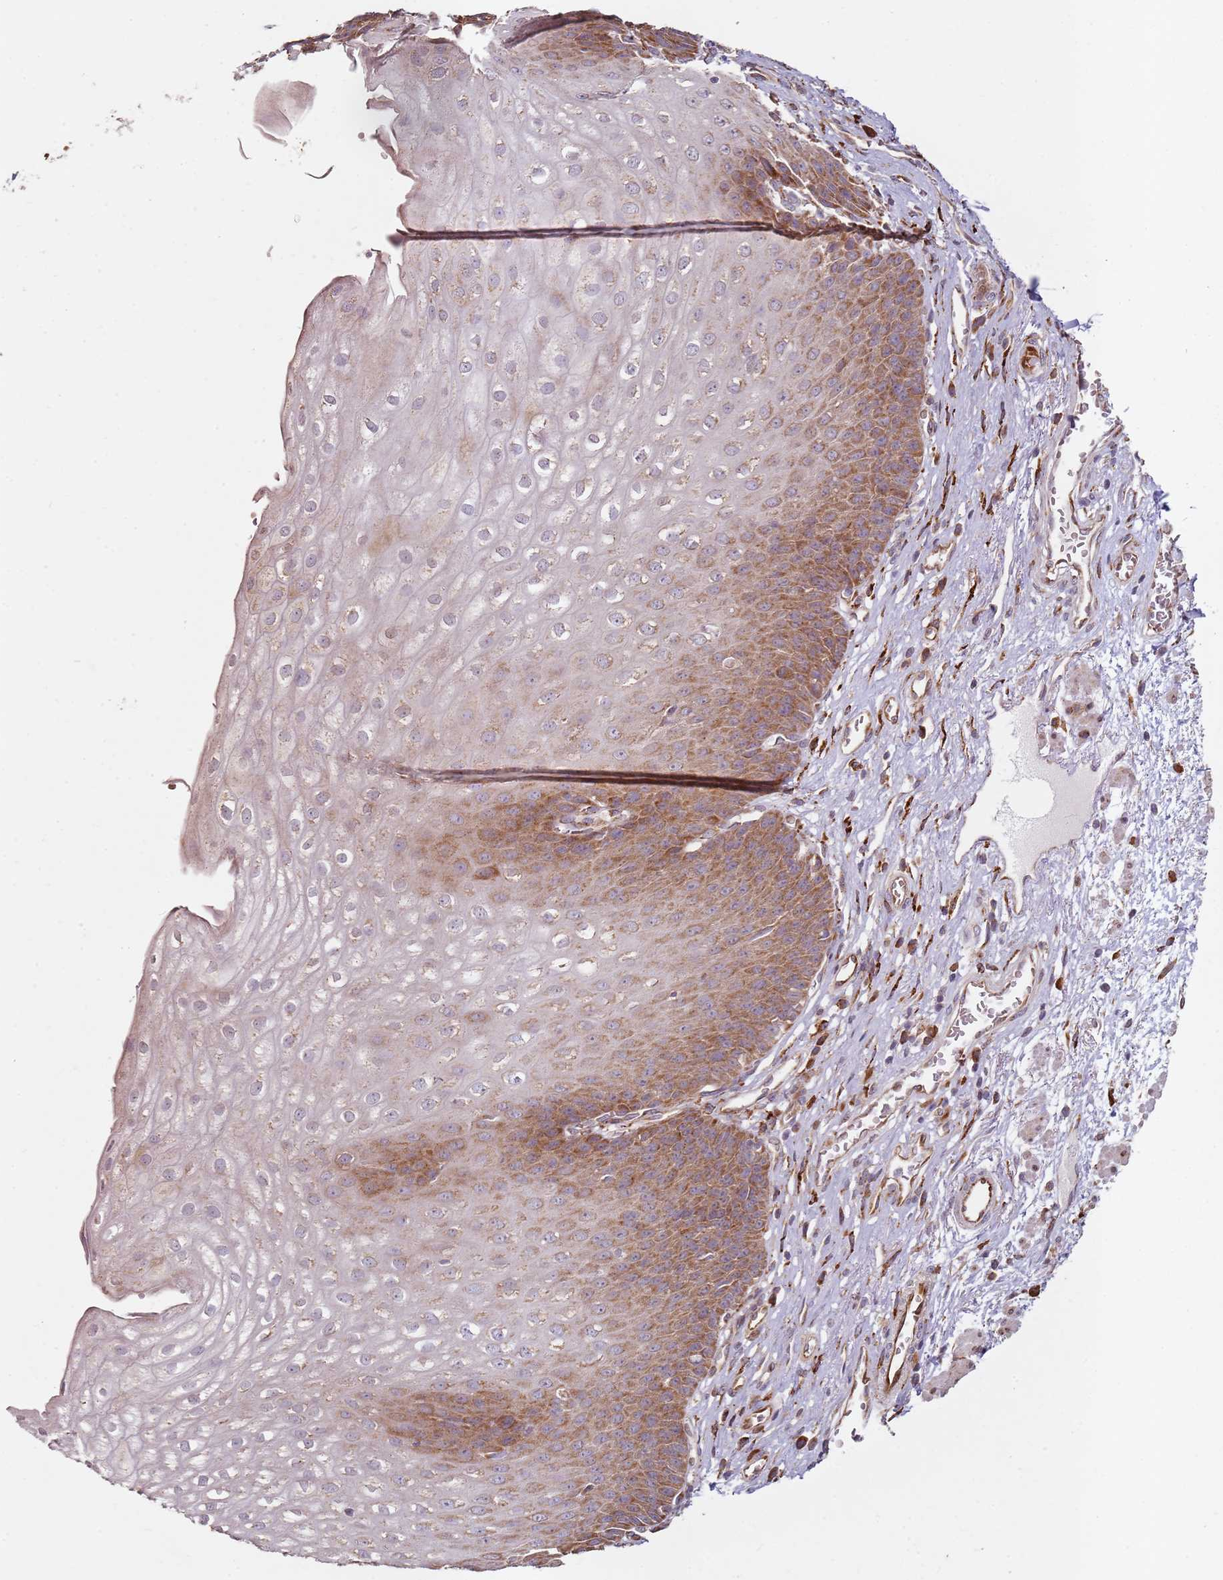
{"staining": {"intensity": "moderate", "quantity": ">75%", "location": "cytoplasmic/membranous"}, "tissue": "esophagus", "cell_type": "Squamous epithelial cells", "image_type": "normal", "snomed": [{"axis": "morphology", "description": "Normal tissue, NOS"}, {"axis": "topography", "description": "Esophagus"}], "caption": "Unremarkable esophagus reveals moderate cytoplasmic/membranous staining in approximately >75% of squamous epithelial cells.", "gene": "ARFRP1", "patient": {"sex": "male", "age": 71}}